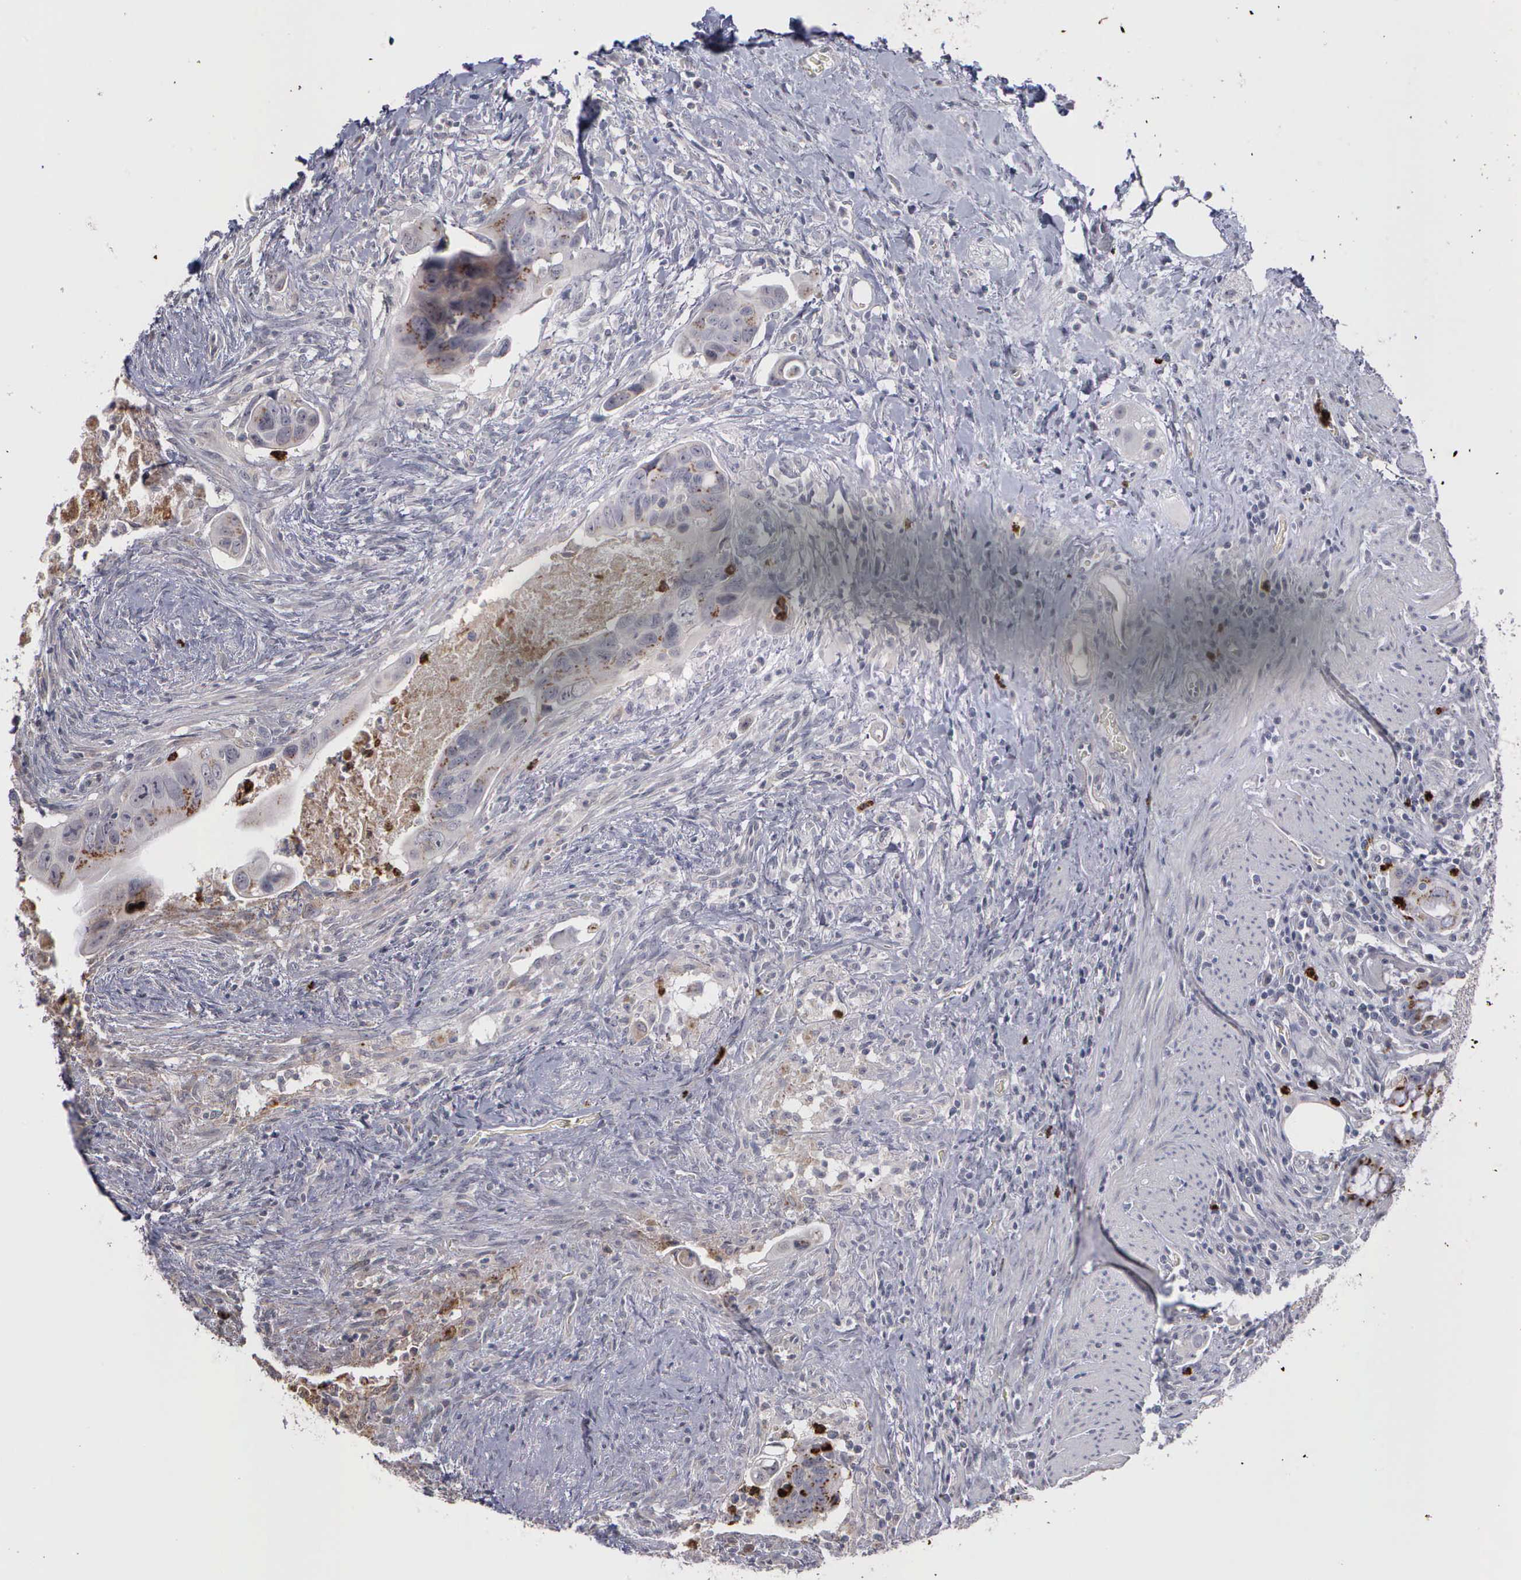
{"staining": {"intensity": "moderate", "quantity": "25%-75%", "location": "cytoplasmic/membranous"}, "tissue": "colorectal cancer", "cell_type": "Tumor cells", "image_type": "cancer", "snomed": [{"axis": "morphology", "description": "Adenocarcinoma, NOS"}, {"axis": "topography", "description": "Rectum"}], "caption": "Brown immunohistochemical staining in colorectal adenocarcinoma reveals moderate cytoplasmic/membranous positivity in about 25%-75% of tumor cells.", "gene": "MMP9", "patient": {"sex": "male", "age": 53}}